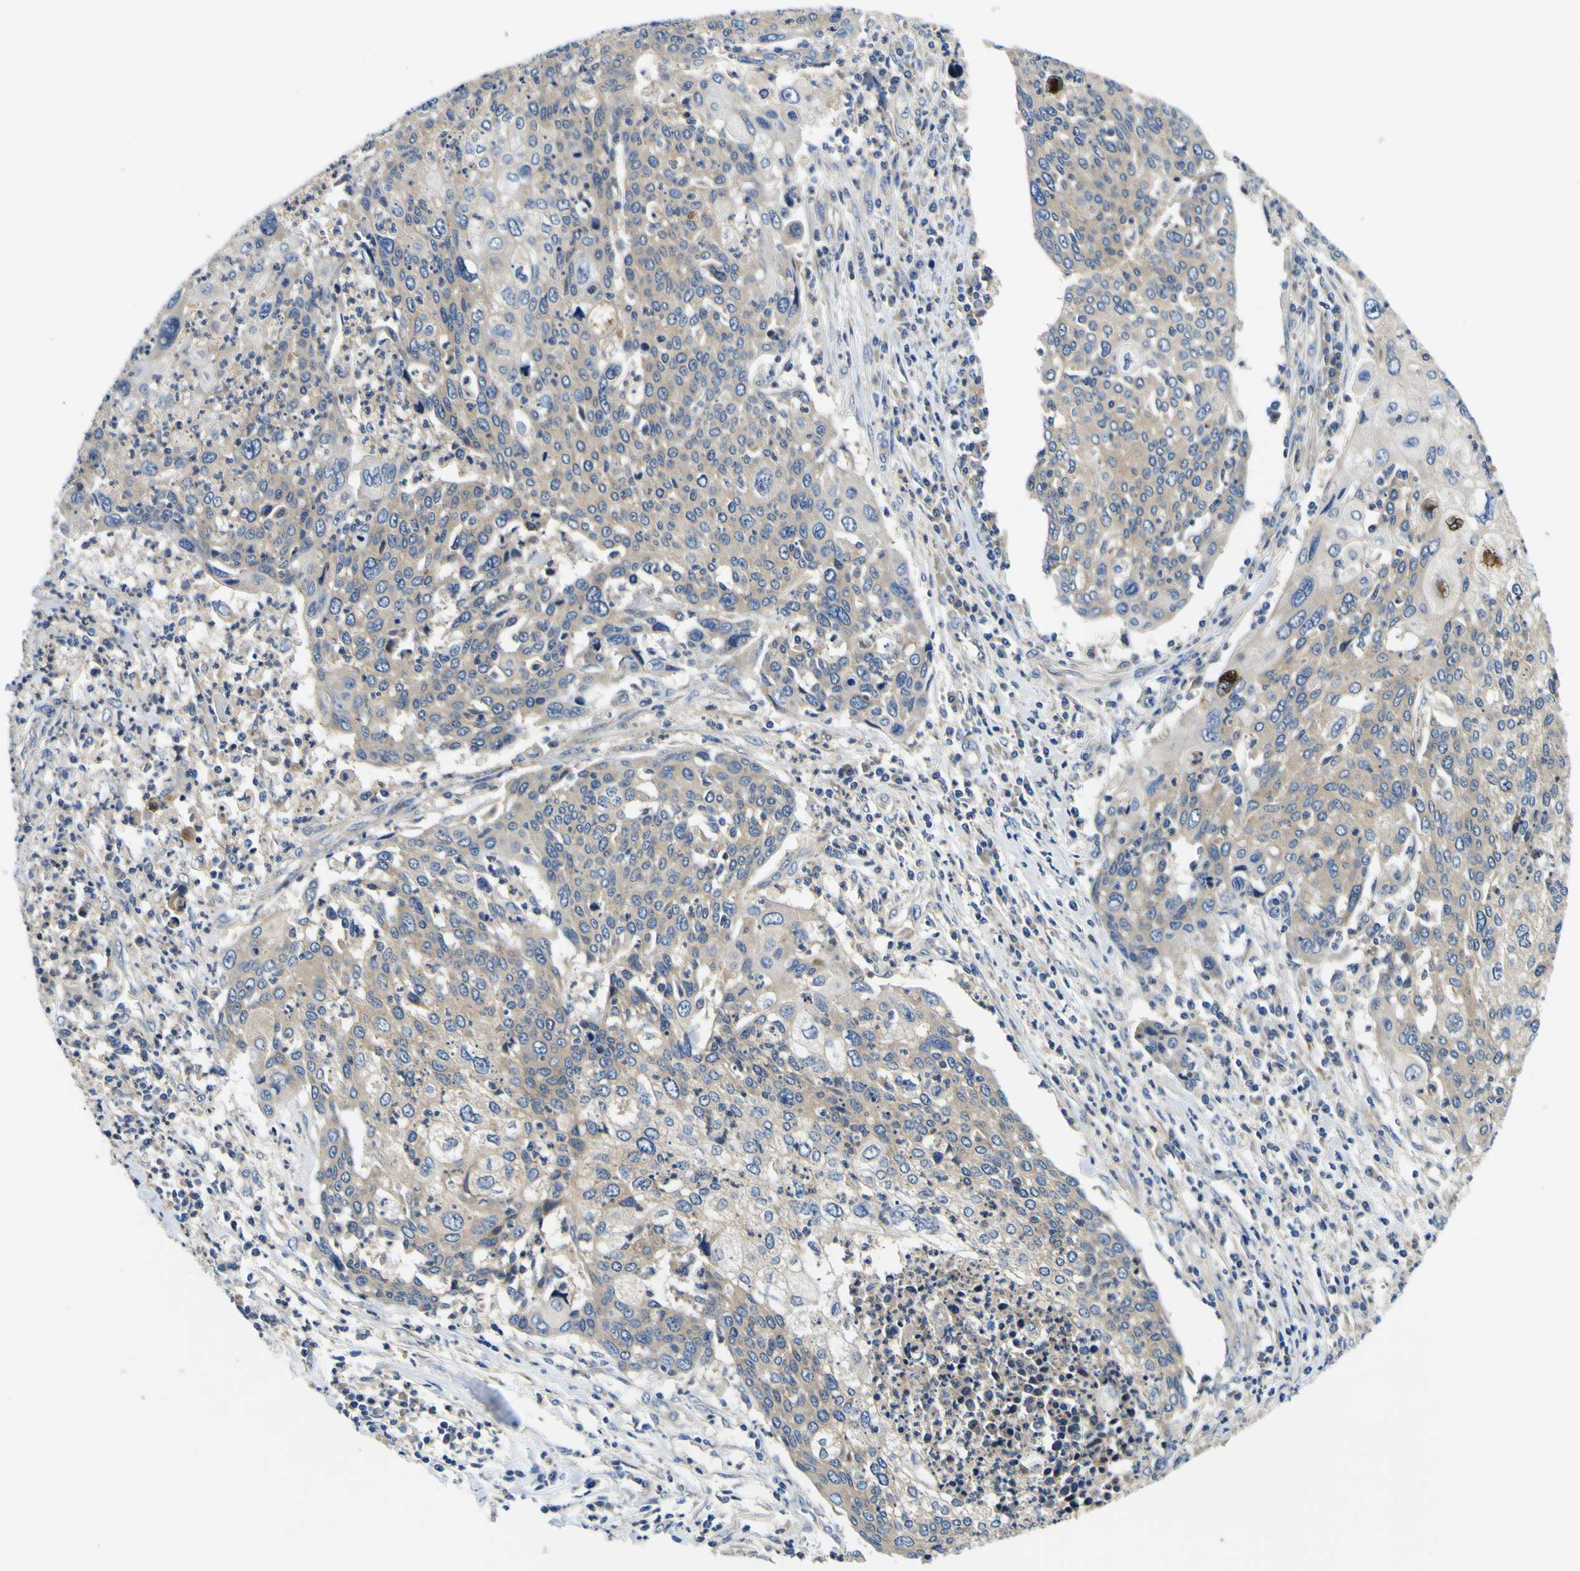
{"staining": {"intensity": "weak", "quantity": ">75%", "location": "cytoplasmic/membranous"}, "tissue": "cervical cancer", "cell_type": "Tumor cells", "image_type": "cancer", "snomed": [{"axis": "morphology", "description": "Squamous cell carcinoma, NOS"}, {"axis": "topography", "description": "Cervix"}], "caption": "Cervical cancer (squamous cell carcinoma) stained with a brown dye reveals weak cytoplasmic/membranous positive staining in approximately >75% of tumor cells.", "gene": "CLSTN1", "patient": {"sex": "female", "age": 40}}